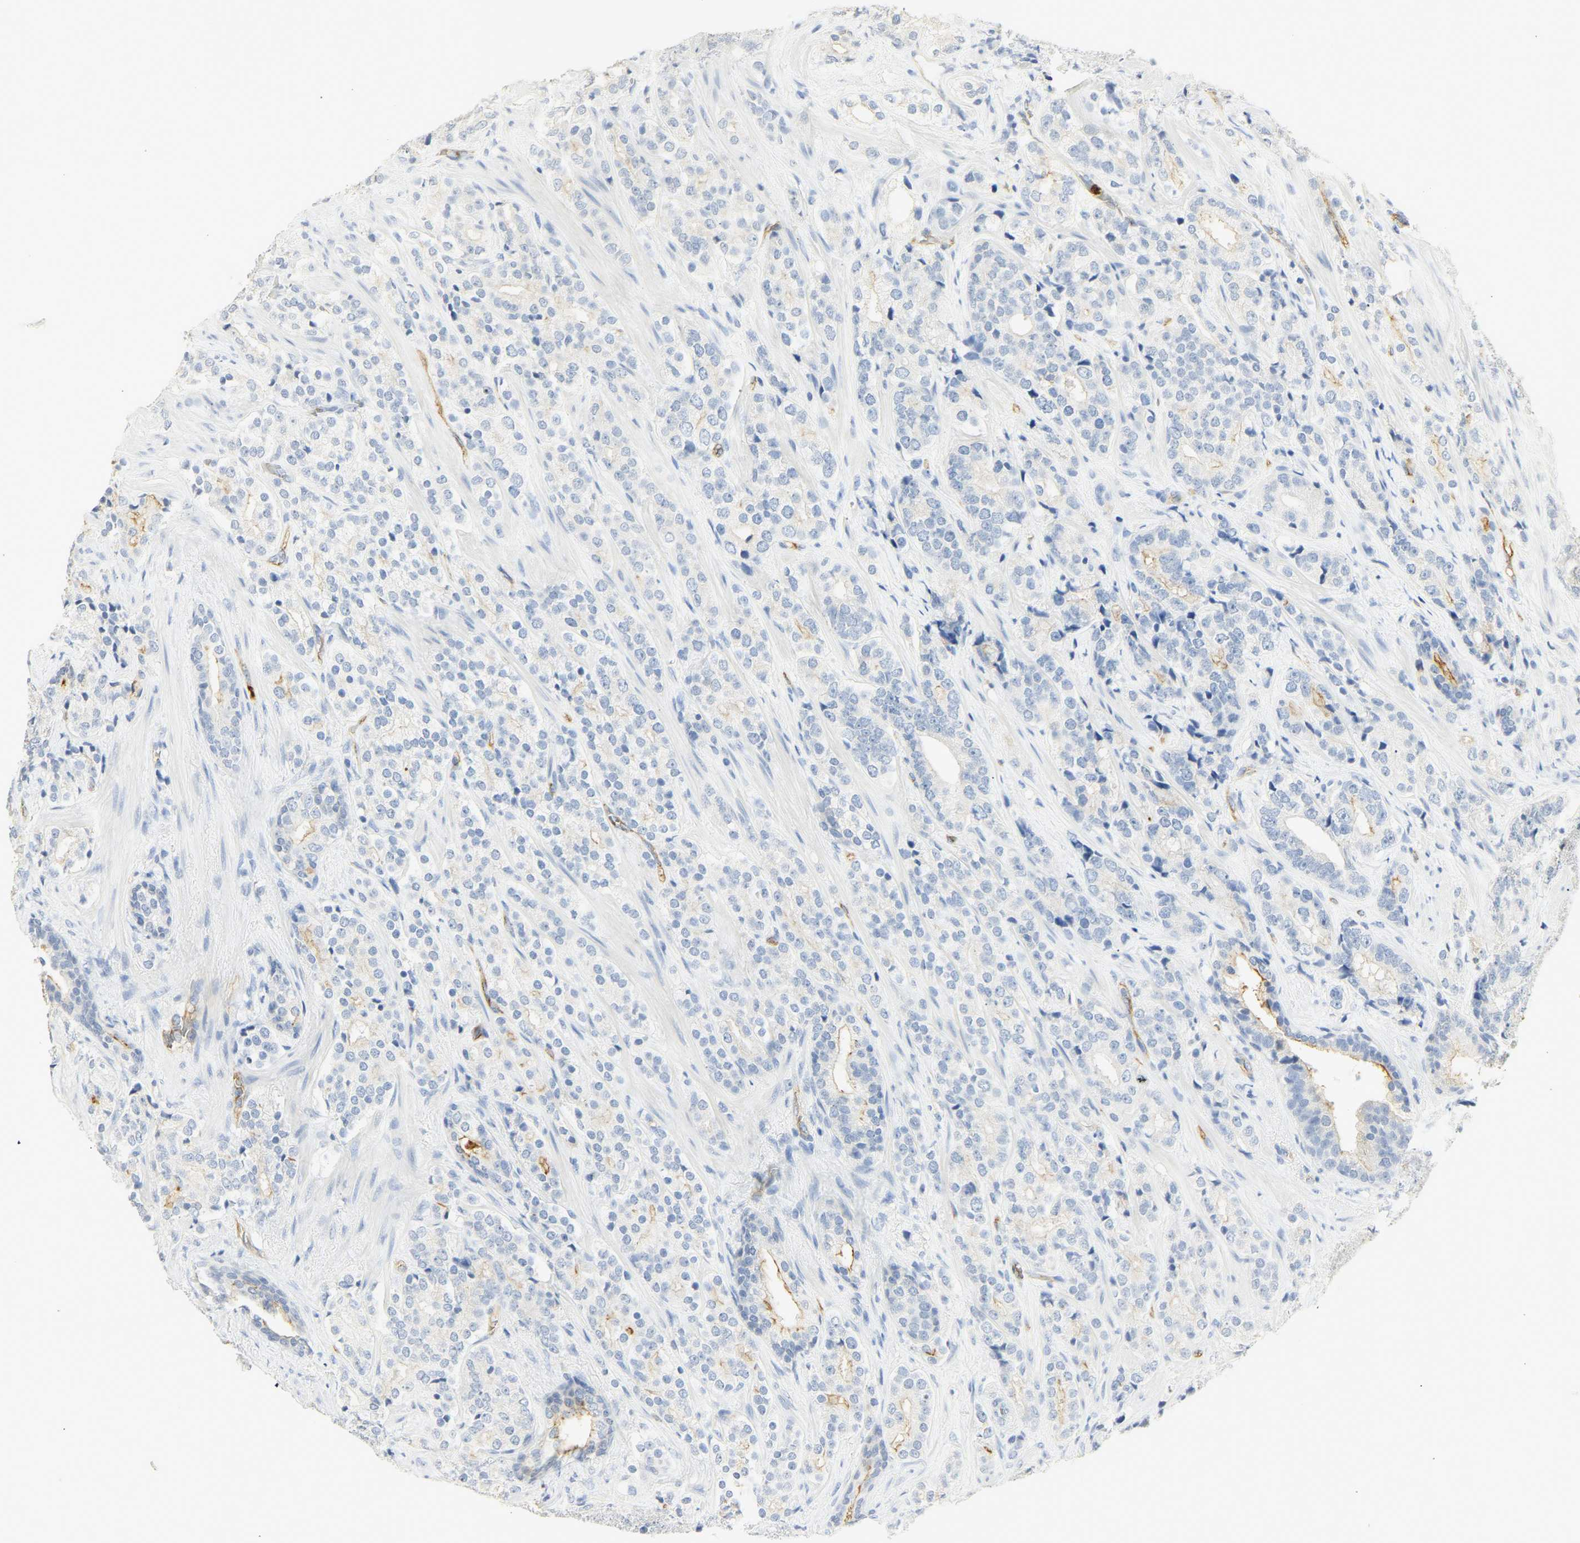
{"staining": {"intensity": "moderate", "quantity": "<25%", "location": "cytoplasmic/membranous"}, "tissue": "prostate cancer", "cell_type": "Tumor cells", "image_type": "cancer", "snomed": [{"axis": "morphology", "description": "Adenocarcinoma, High grade"}, {"axis": "topography", "description": "Prostate"}], "caption": "Prostate high-grade adenocarcinoma tissue displays moderate cytoplasmic/membranous staining in approximately <25% of tumor cells, visualized by immunohistochemistry.", "gene": "CEACAM5", "patient": {"sex": "male", "age": 71}}